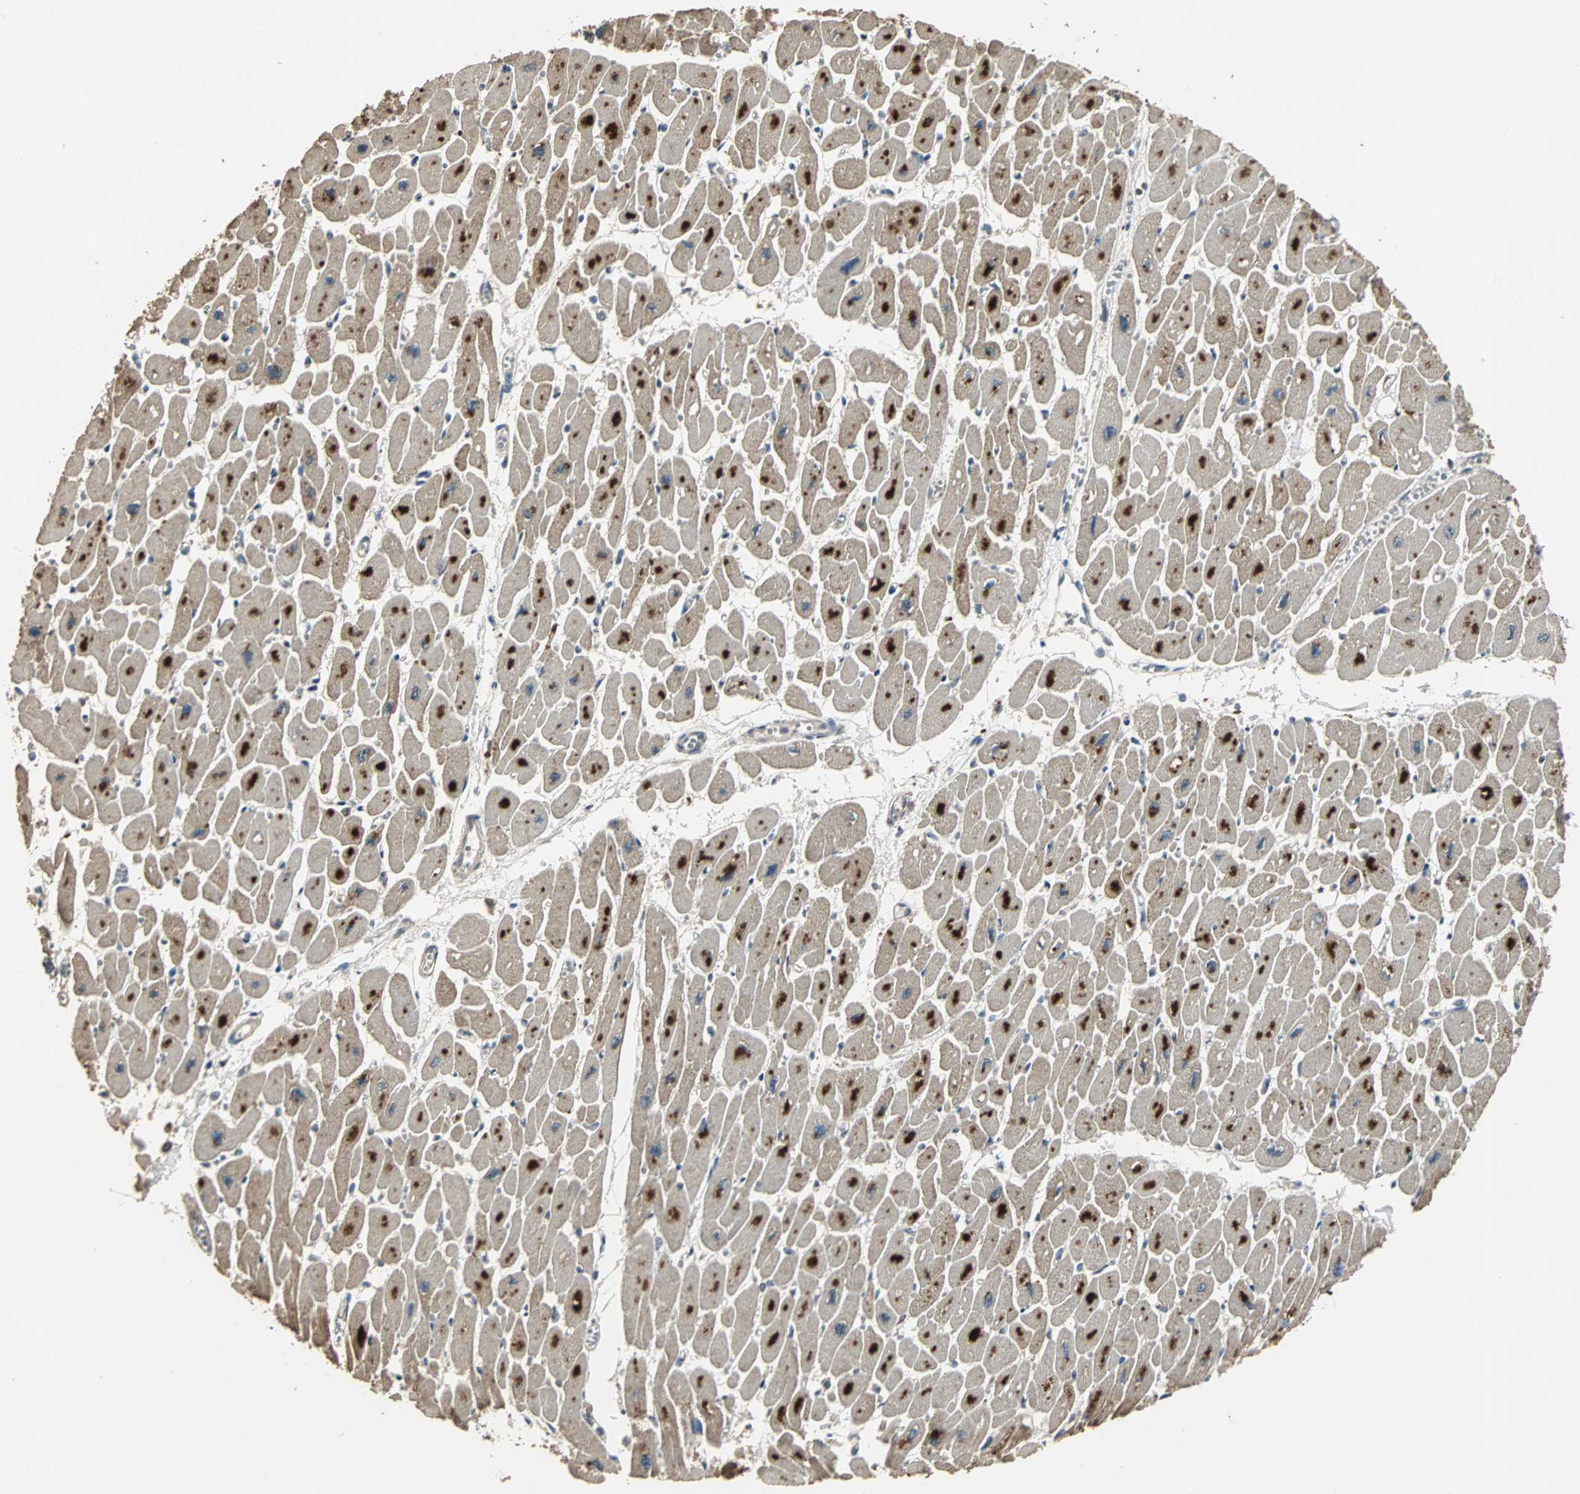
{"staining": {"intensity": "strong", "quantity": "25%-75%", "location": "cytoplasmic/membranous"}, "tissue": "heart muscle", "cell_type": "Cardiomyocytes", "image_type": "normal", "snomed": [{"axis": "morphology", "description": "Normal tissue, NOS"}, {"axis": "topography", "description": "Heart"}], "caption": "This histopathology image exhibits normal heart muscle stained with IHC to label a protein in brown. The cytoplasmic/membranous of cardiomyocytes show strong positivity for the protein. Nuclei are counter-stained blue.", "gene": "ABHD2", "patient": {"sex": "female", "age": 54}}